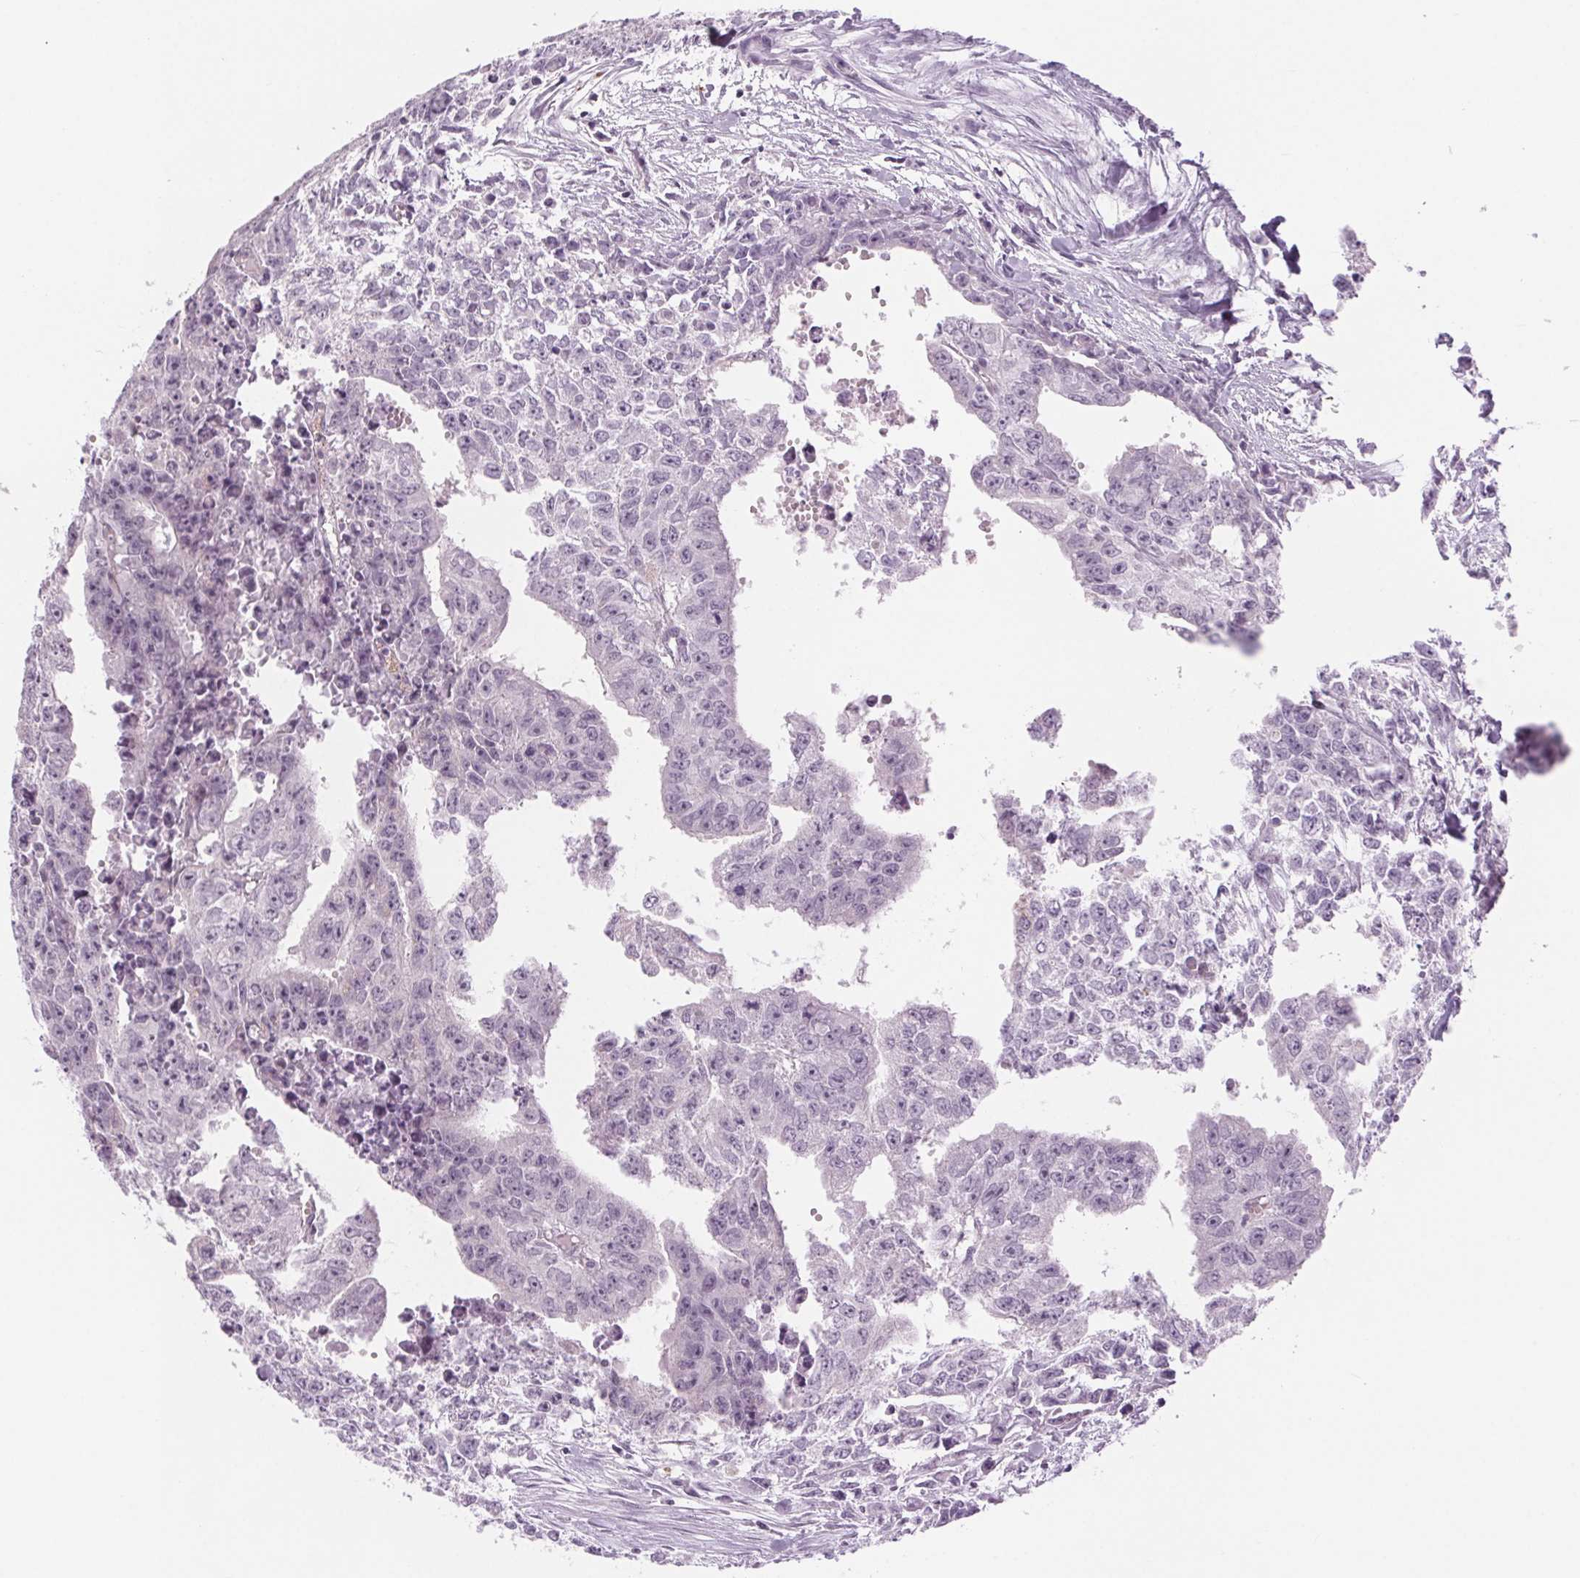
{"staining": {"intensity": "negative", "quantity": "none", "location": "none"}, "tissue": "testis cancer", "cell_type": "Tumor cells", "image_type": "cancer", "snomed": [{"axis": "morphology", "description": "Carcinoma, Embryonal, NOS"}, {"axis": "morphology", "description": "Teratoma, malignant, NOS"}, {"axis": "topography", "description": "Testis"}], "caption": "Immunohistochemistry micrograph of neoplastic tissue: testis embryonal carcinoma stained with DAB demonstrates no significant protein positivity in tumor cells. (DAB (3,3'-diaminobenzidine) IHC, high magnification).", "gene": "SLC6A19", "patient": {"sex": "male", "age": 24}}